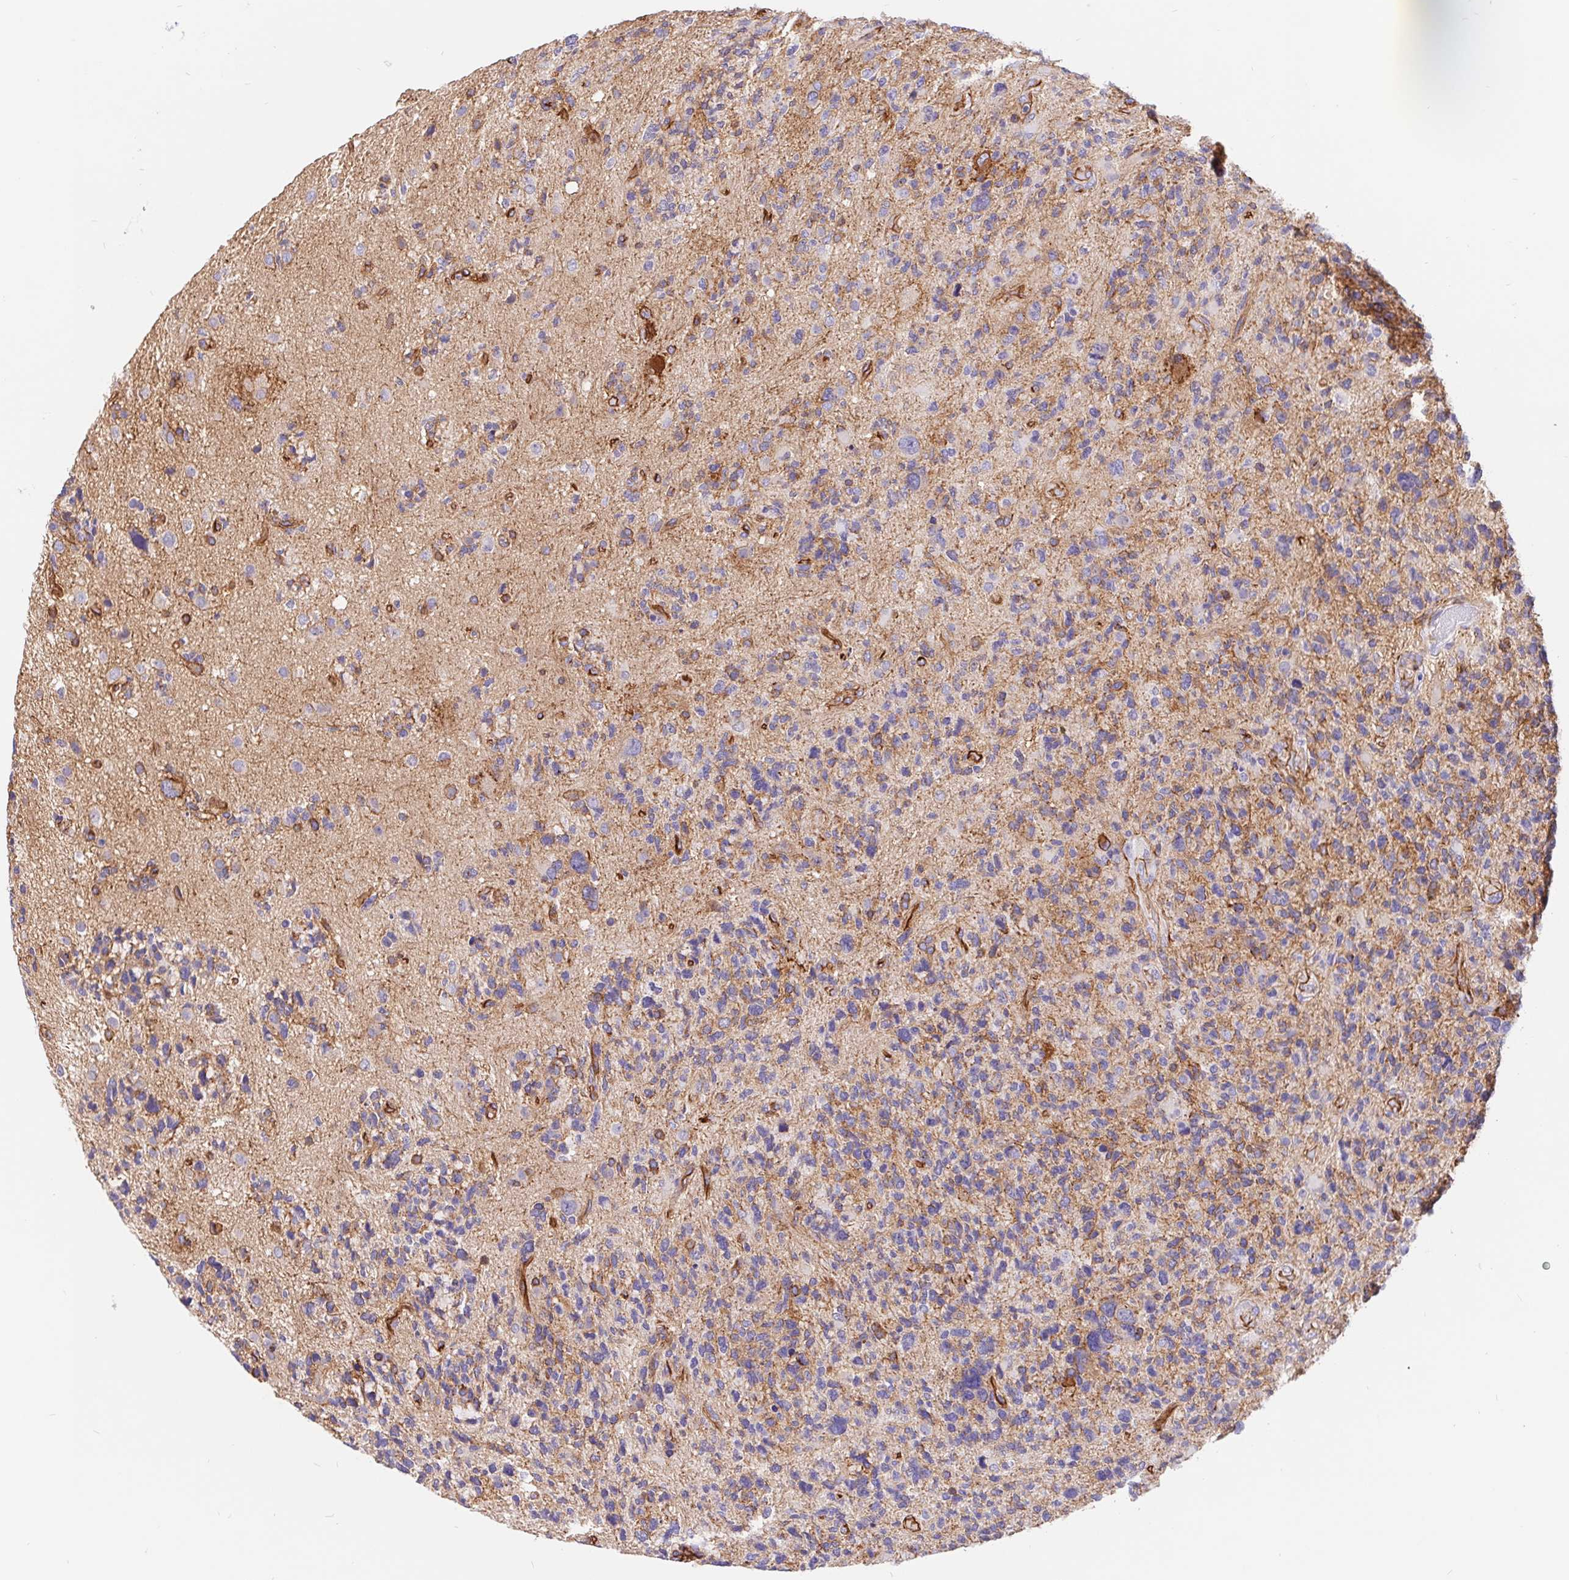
{"staining": {"intensity": "moderate", "quantity": "<25%", "location": "cytoplasmic/membranous"}, "tissue": "glioma", "cell_type": "Tumor cells", "image_type": "cancer", "snomed": [{"axis": "morphology", "description": "Glioma, malignant, High grade"}, {"axis": "topography", "description": "Brain"}], "caption": "IHC (DAB) staining of human malignant glioma (high-grade) demonstrates moderate cytoplasmic/membranous protein positivity in about <25% of tumor cells.", "gene": "LIMCH1", "patient": {"sex": "female", "age": 71}}